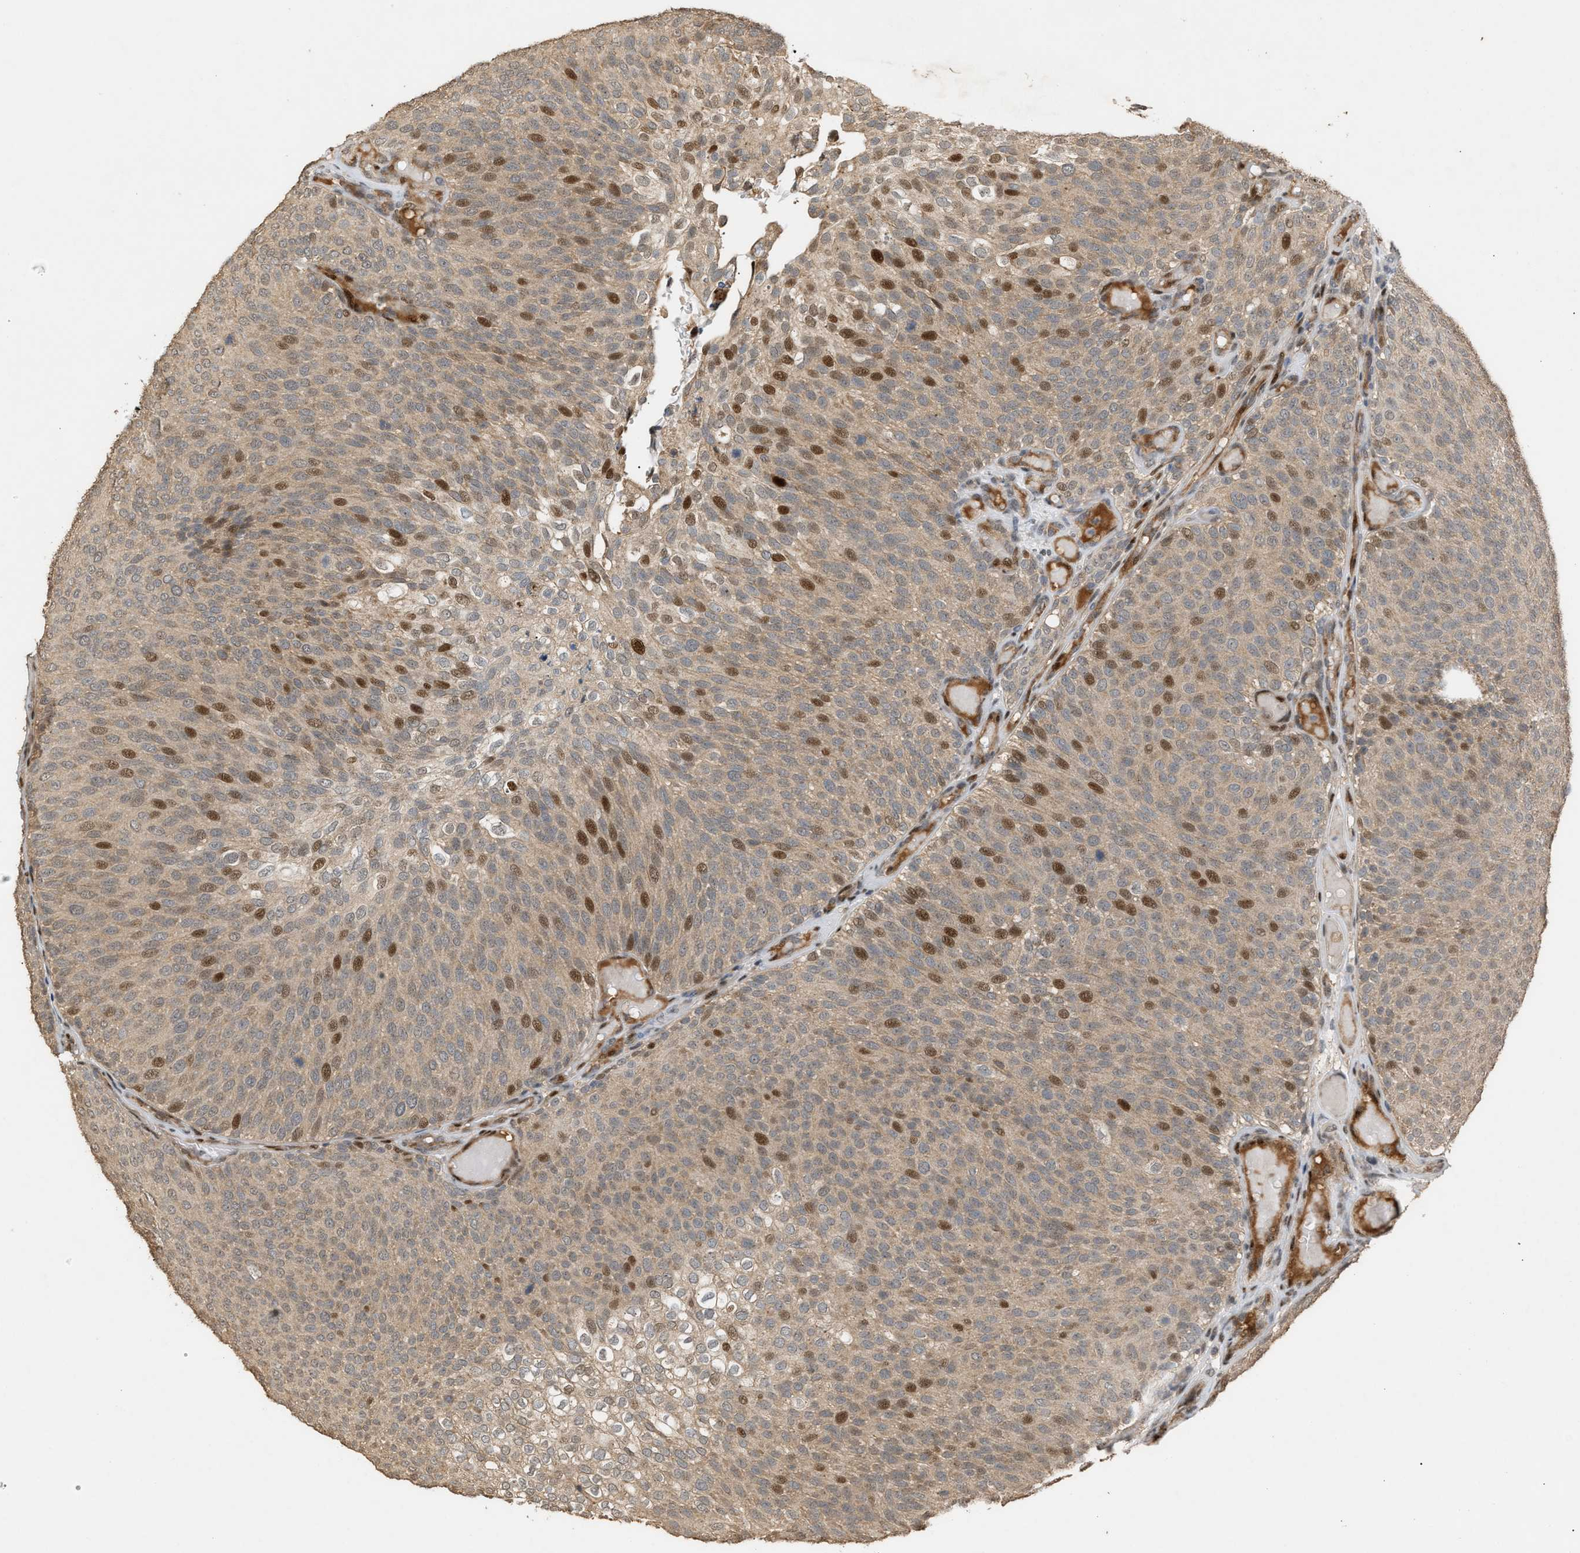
{"staining": {"intensity": "strong", "quantity": "<25%", "location": "cytoplasmic/membranous,nuclear"}, "tissue": "urothelial cancer", "cell_type": "Tumor cells", "image_type": "cancer", "snomed": [{"axis": "morphology", "description": "Urothelial carcinoma, Low grade"}, {"axis": "topography", "description": "Urinary bladder"}], "caption": "Immunohistochemistry (DAB) staining of human urothelial cancer reveals strong cytoplasmic/membranous and nuclear protein positivity in about <25% of tumor cells.", "gene": "ZFAND5", "patient": {"sex": "male", "age": 78}}